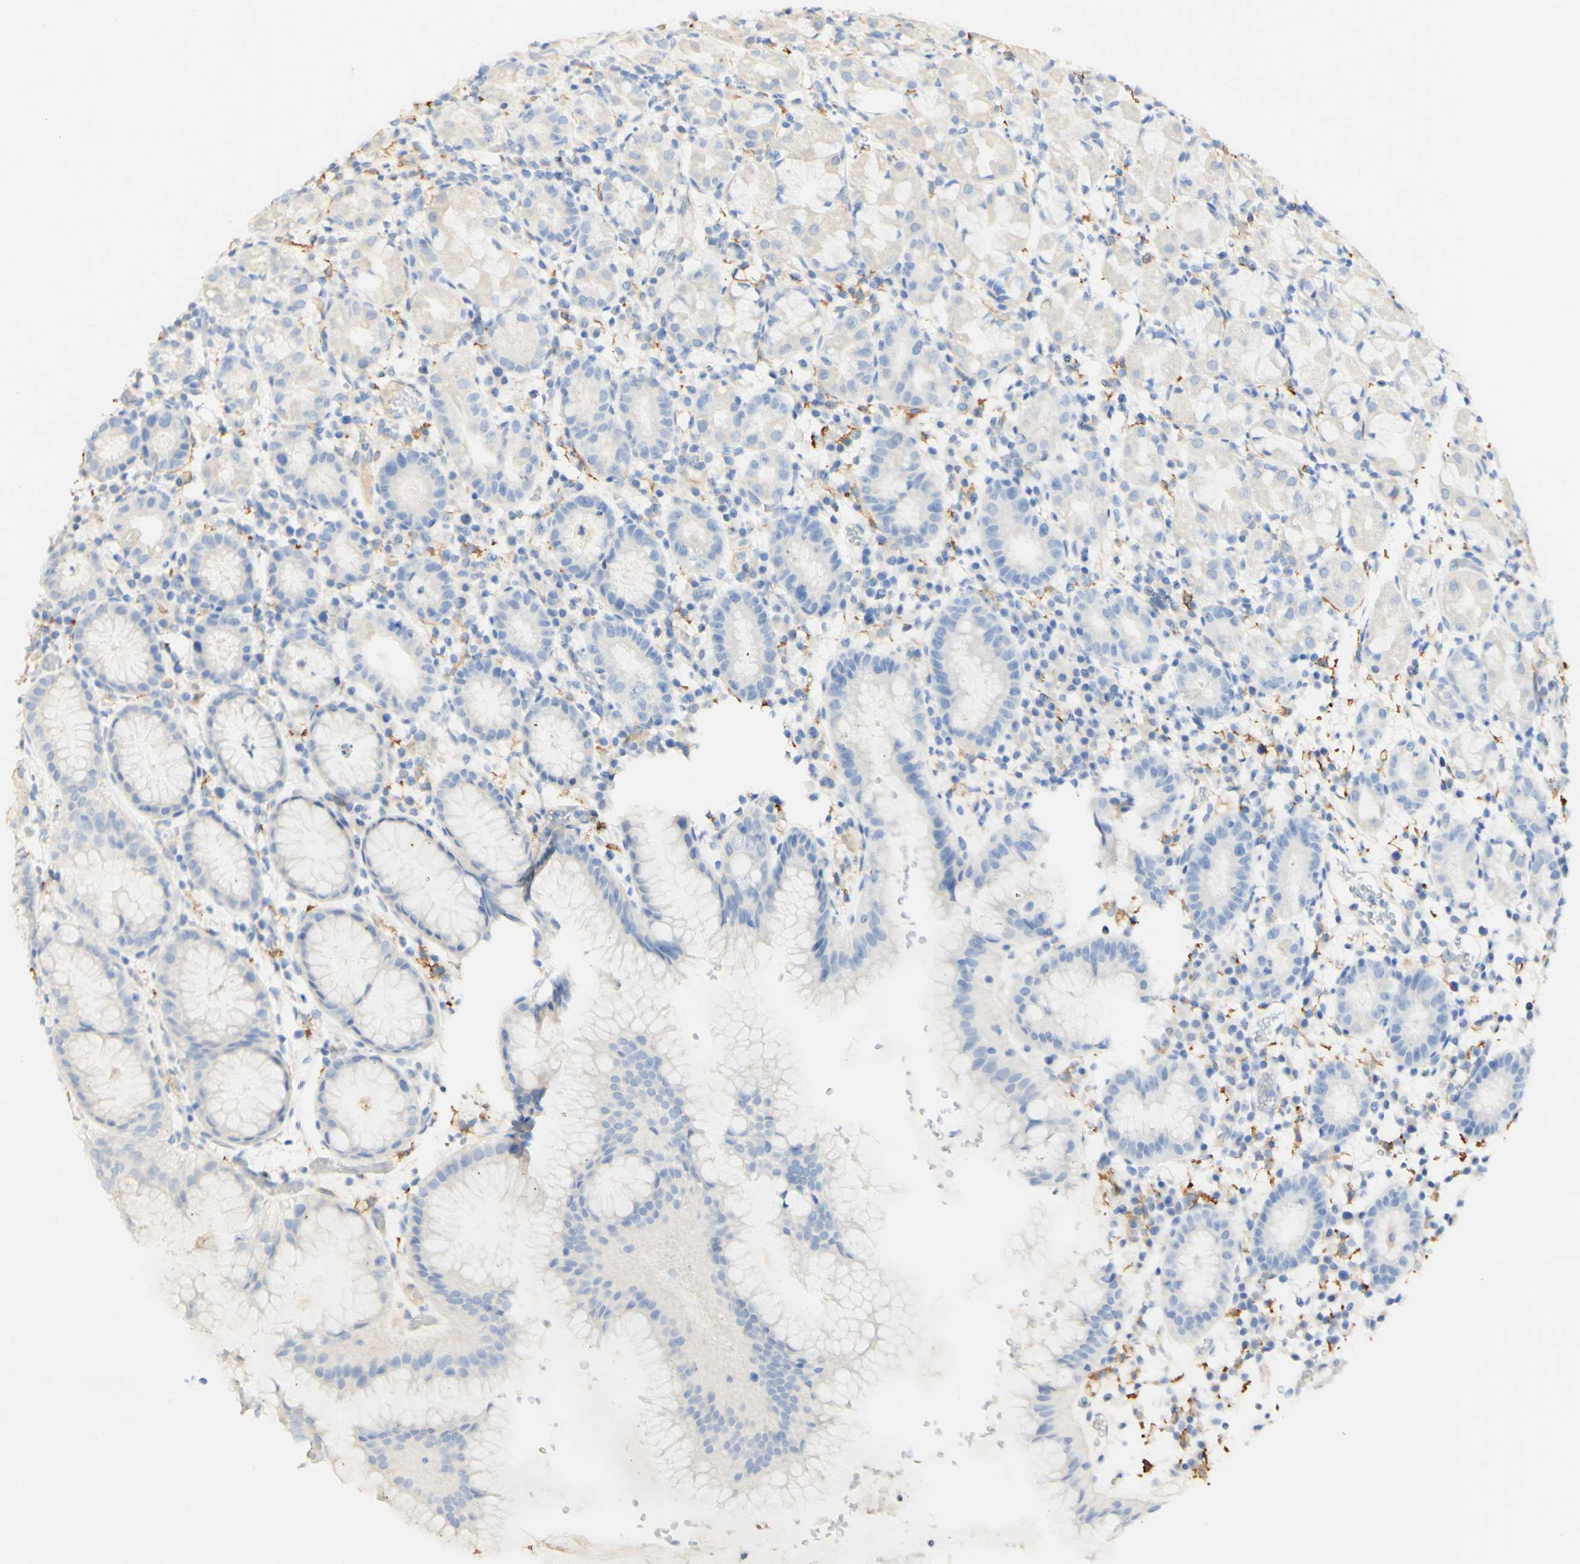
{"staining": {"intensity": "moderate", "quantity": "<25%", "location": "cytoplasmic/membranous"}, "tissue": "stomach", "cell_type": "Glandular cells", "image_type": "normal", "snomed": [{"axis": "morphology", "description": "Normal tissue, NOS"}, {"axis": "topography", "description": "Stomach"}, {"axis": "topography", "description": "Stomach, lower"}], "caption": "A micrograph of stomach stained for a protein demonstrates moderate cytoplasmic/membranous brown staining in glandular cells.", "gene": "FCGRT", "patient": {"sex": "female", "age": 75}}